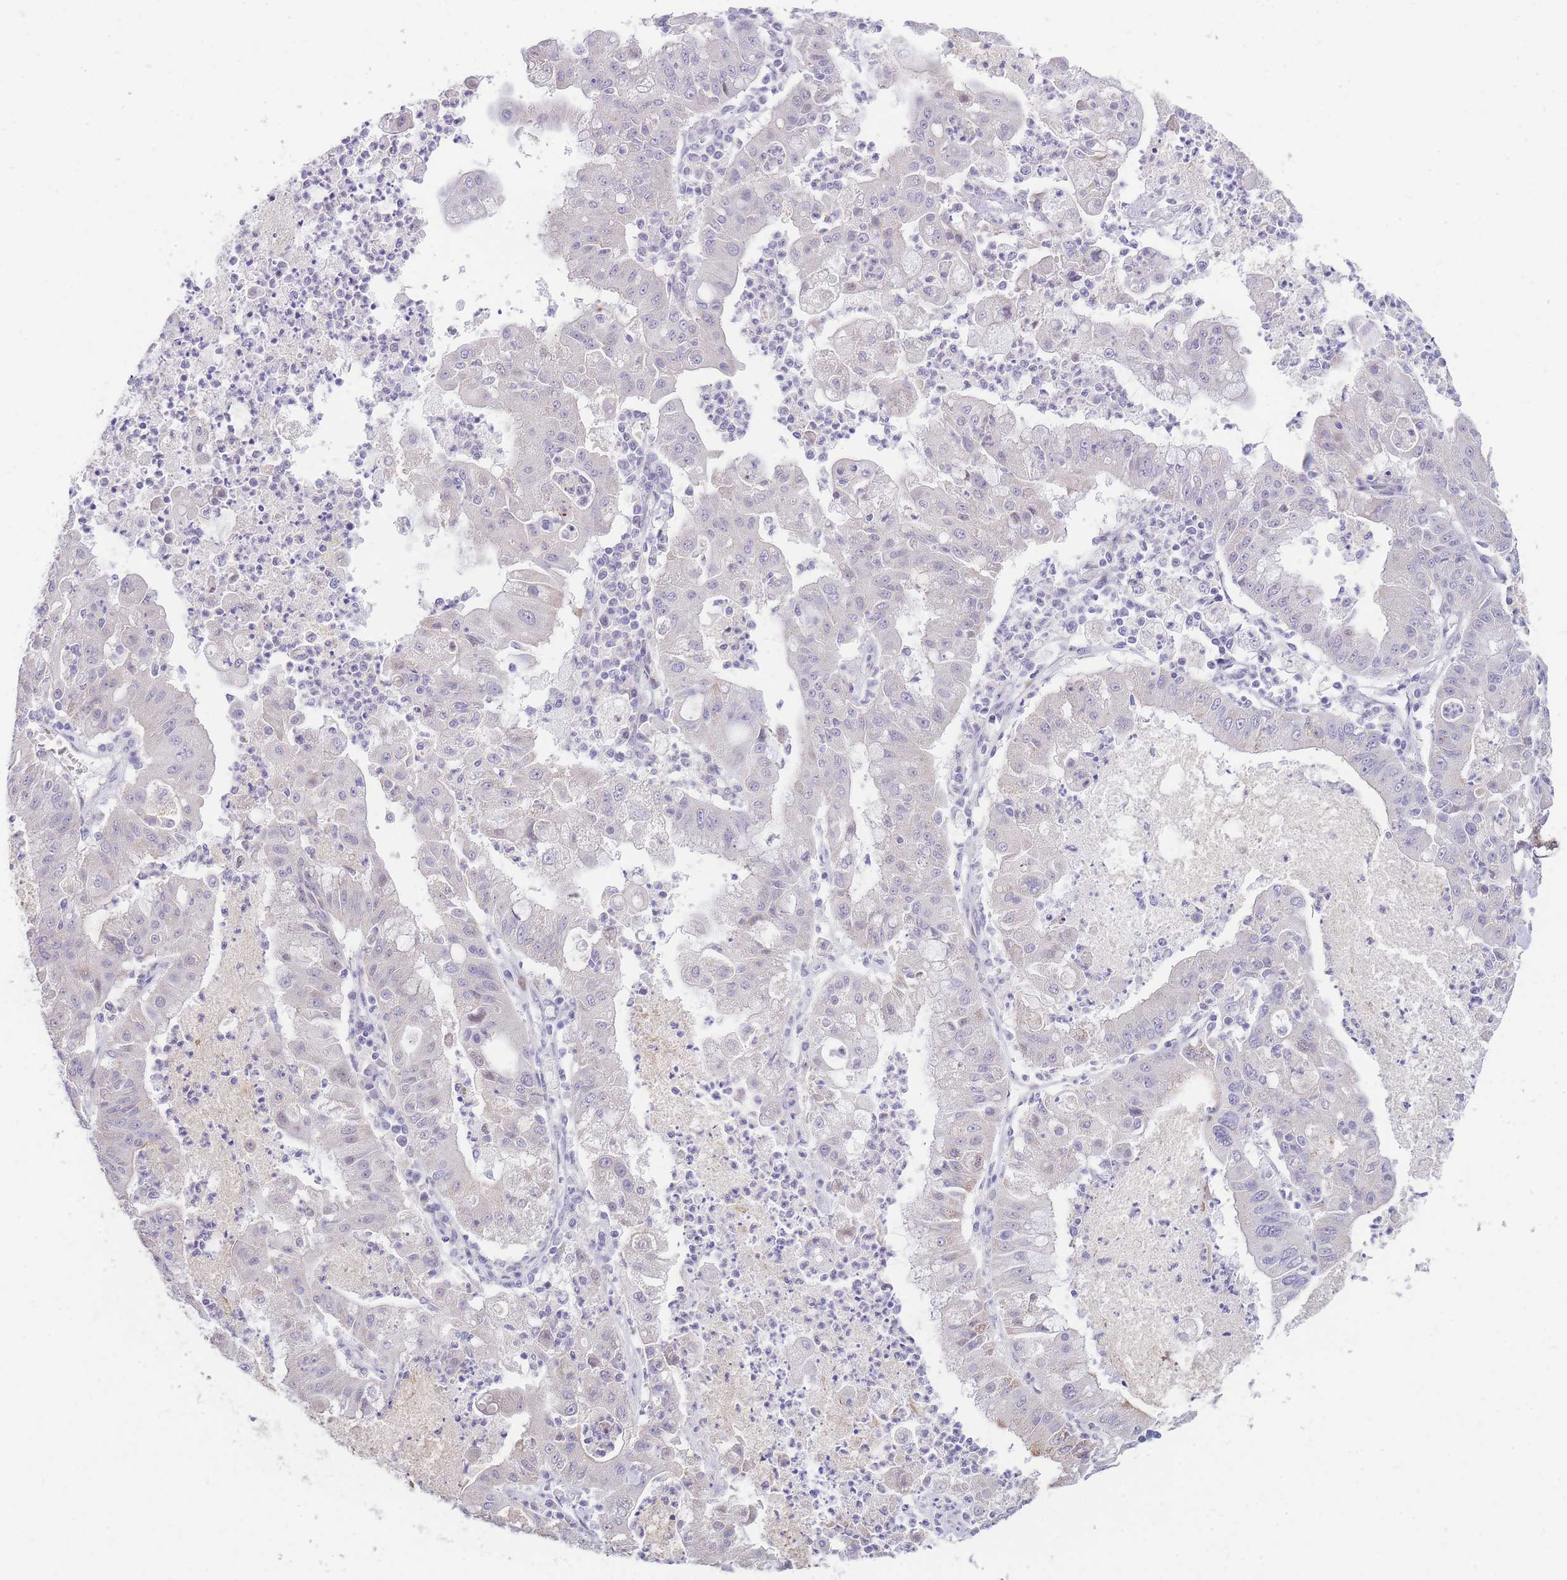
{"staining": {"intensity": "negative", "quantity": "none", "location": "none"}, "tissue": "ovarian cancer", "cell_type": "Tumor cells", "image_type": "cancer", "snomed": [{"axis": "morphology", "description": "Cystadenocarcinoma, mucinous, NOS"}, {"axis": "topography", "description": "Ovary"}], "caption": "An immunohistochemistry (IHC) image of ovarian cancer (mucinous cystadenocarcinoma) is shown. There is no staining in tumor cells of ovarian cancer (mucinous cystadenocarcinoma).", "gene": "SHCBP1", "patient": {"sex": "female", "age": 70}}